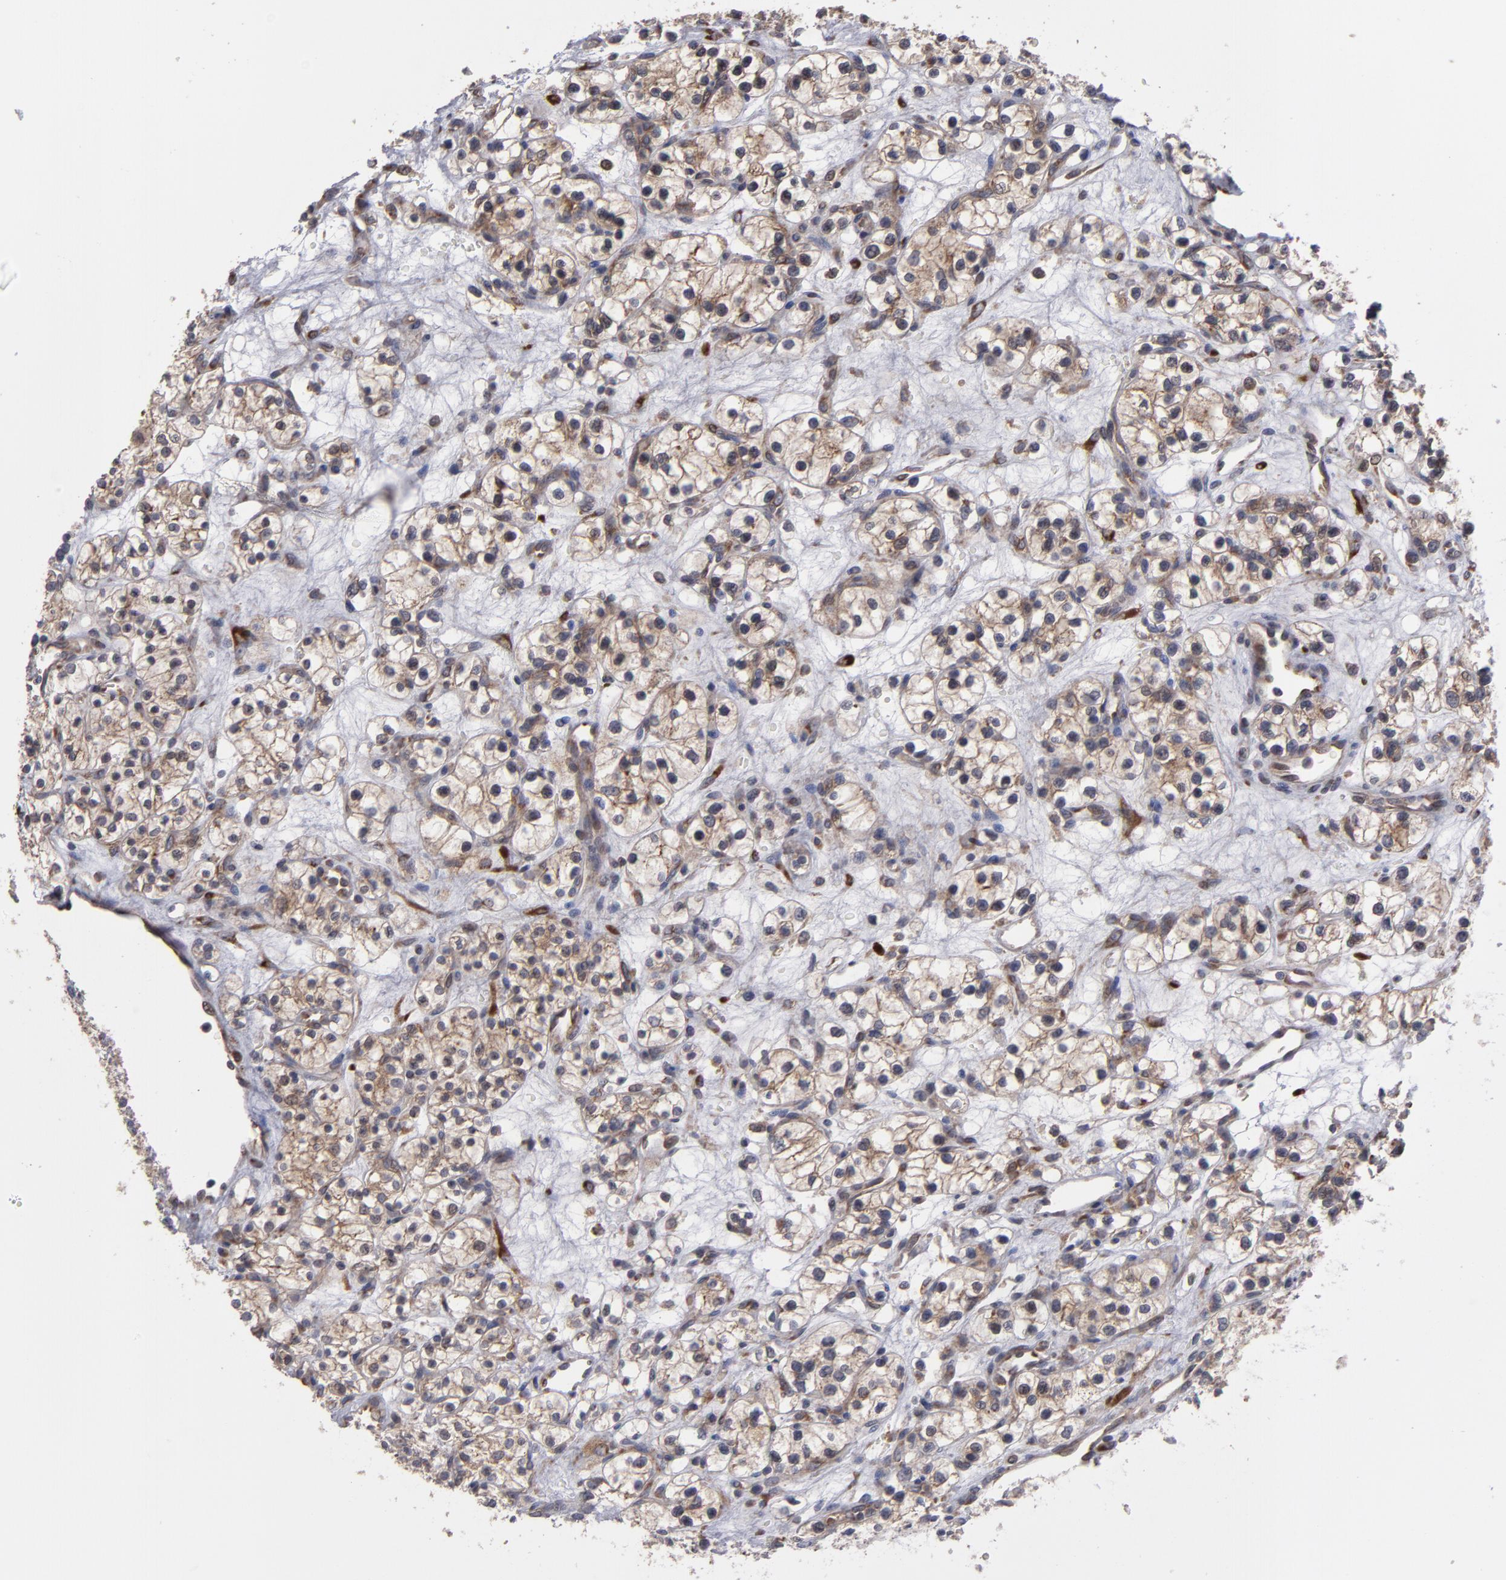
{"staining": {"intensity": "moderate", "quantity": ">75%", "location": "cytoplasmic/membranous"}, "tissue": "renal cancer", "cell_type": "Tumor cells", "image_type": "cancer", "snomed": [{"axis": "morphology", "description": "Adenocarcinoma, NOS"}, {"axis": "topography", "description": "Kidney"}], "caption": "Immunohistochemical staining of human adenocarcinoma (renal) shows medium levels of moderate cytoplasmic/membranous expression in approximately >75% of tumor cells. (Brightfield microscopy of DAB IHC at high magnification).", "gene": "SND1", "patient": {"sex": "female", "age": 60}}